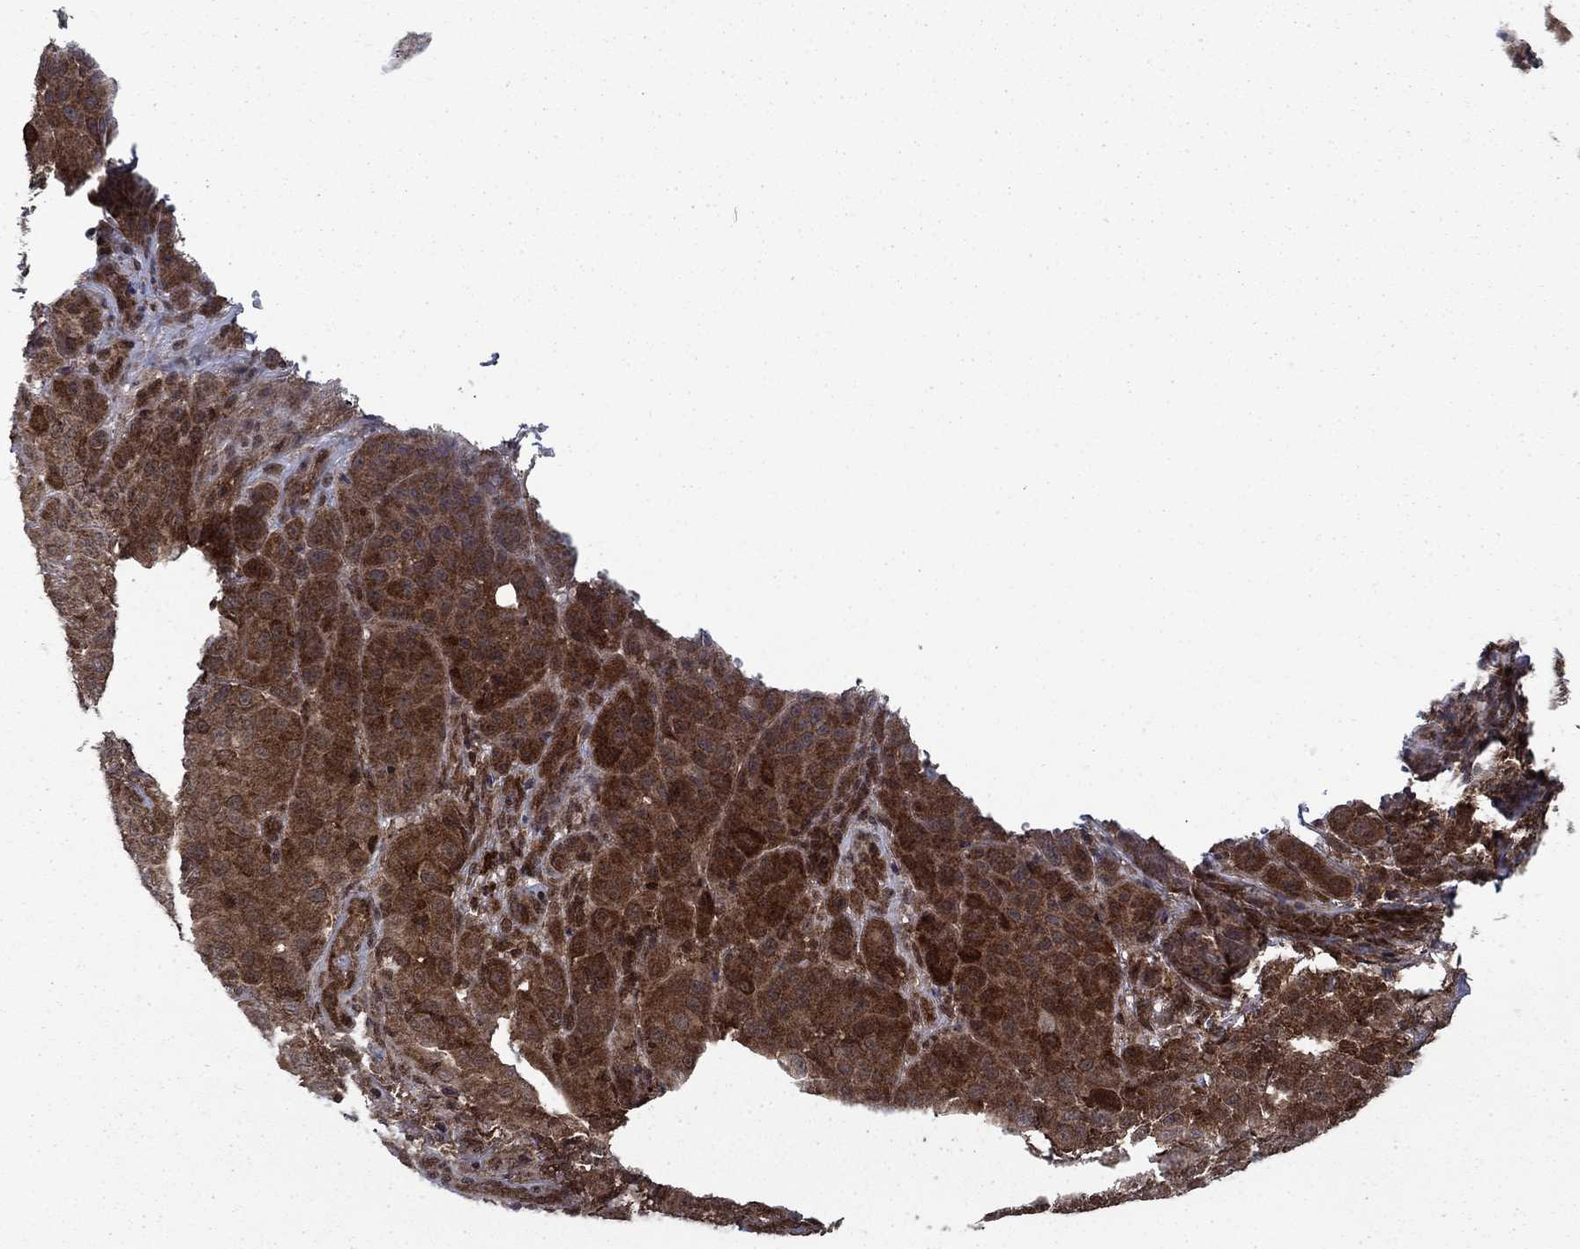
{"staining": {"intensity": "strong", "quantity": ">75%", "location": "cytoplasmic/membranous"}, "tissue": "melanoma", "cell_type": "Tumor cells", "image_type": "cancer", "snomed": [{"axis": "morphology", "description": "Malignant melanoma, NOS"}, {"axis": "topography", "description": "Skin"}], "caption": "Brown immunohistochemical staining in melanoma displays strong cytoplasmic/membranous expression in approximately >75% of tumor cells. The staining was performed using DAB to visualize the protein expression in brown, while the nuclei were stained in blue with hematoxylin (Magnification: 20x).", "gene": "DNAJA1", "patient": {"sex": "female", "age": 87}}